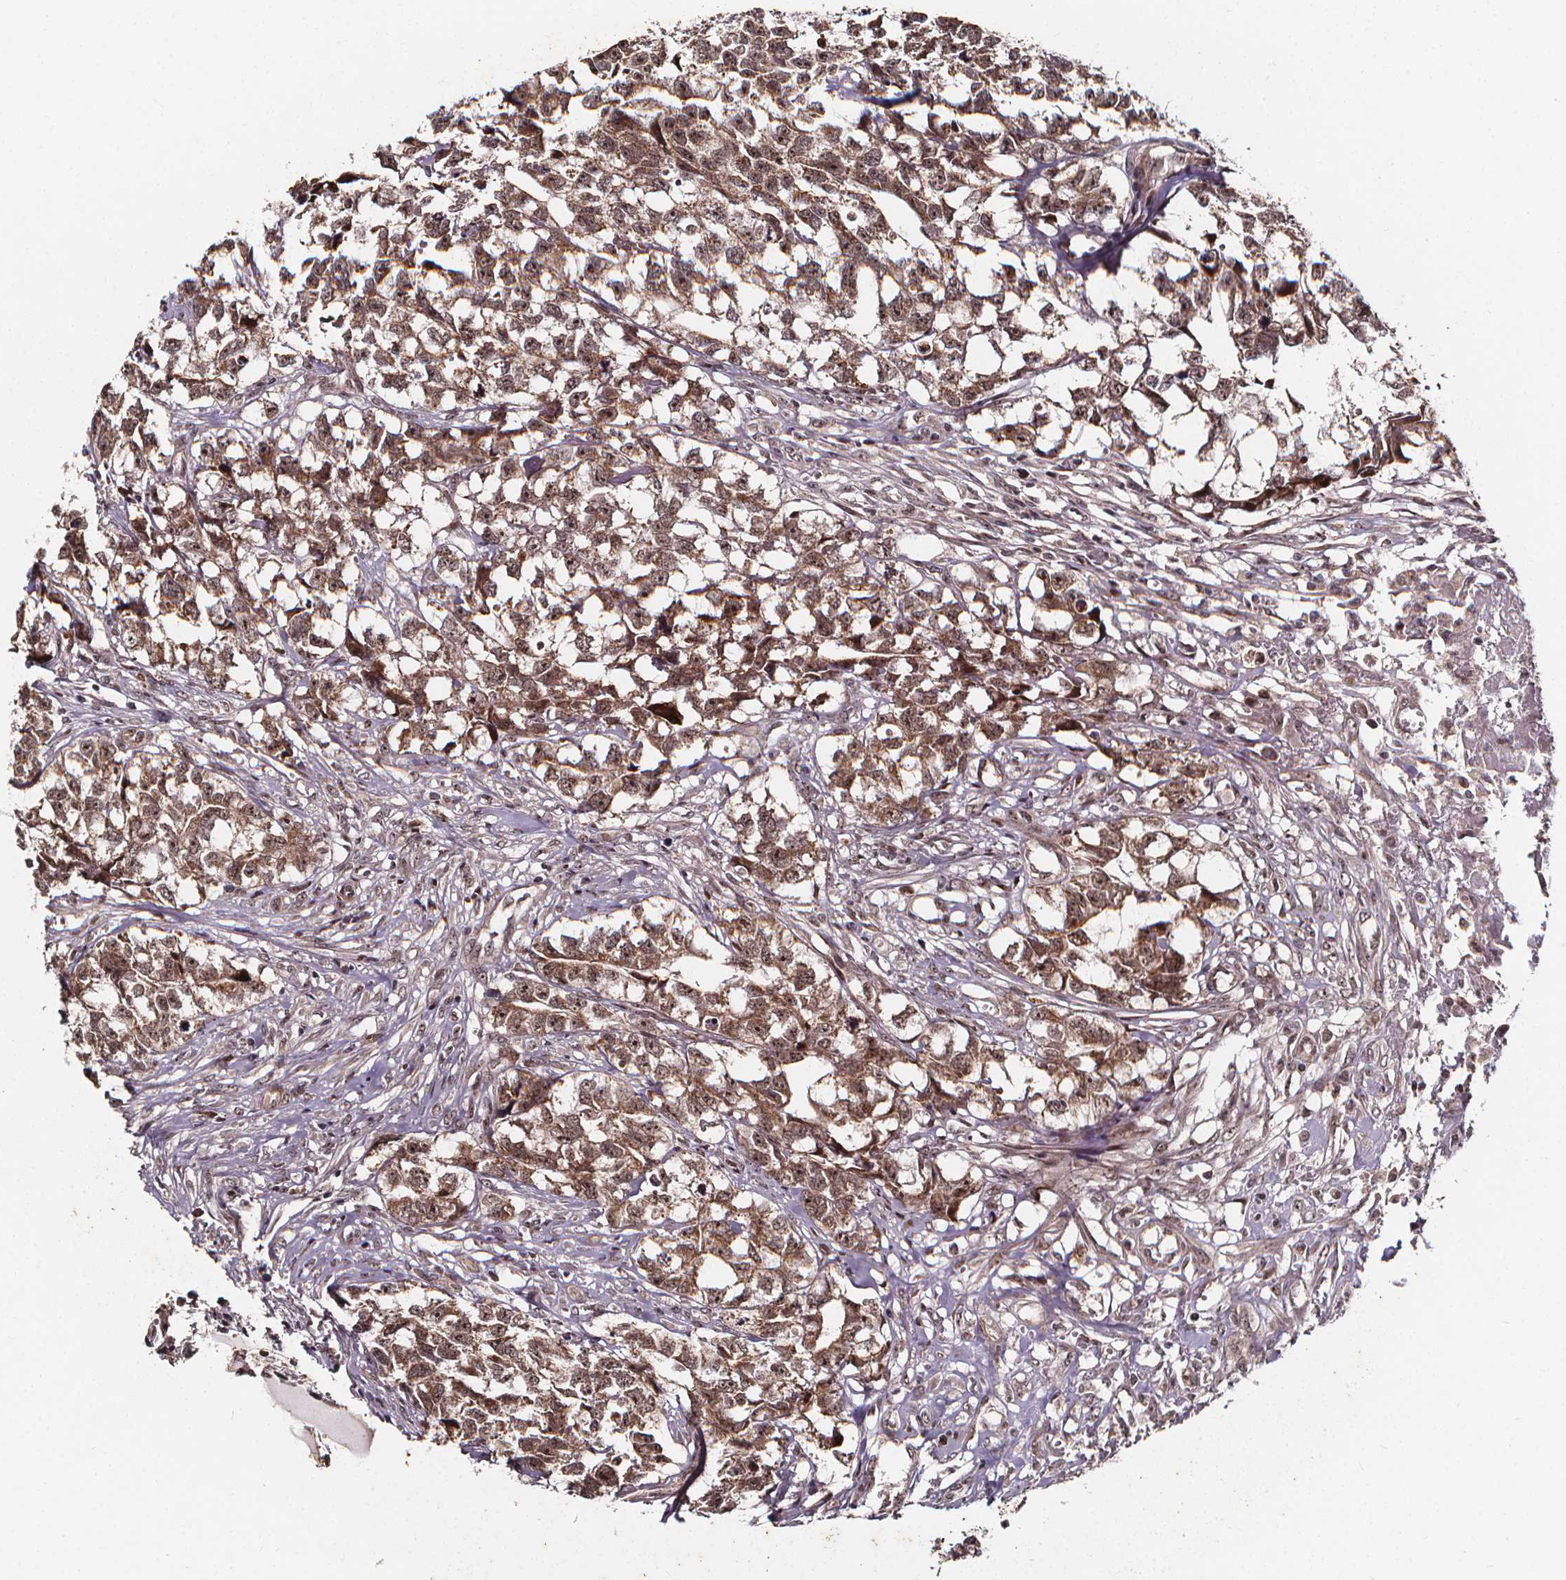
{"staining": {"intensity": "weak", "quantity": ">75%", "location": "cytoplasmic/membranous,nuclear"}, "tissue": "testis cancer", "cell_type": "Tumor cells", "image_type": "cancer", "snomed": [{"axis": "morphology", "description": "Carcinoma, Embryonal, NOS"}, {"axis": "morphology", "description": "Teratoma, malignant, NOS"}, {"axis": "topography", "description": "Testis"}], "caption": "IHC image of neoplastic tissue: testis cancer (malignant teratoma) stained using immunohistochemistry (IHC) exhibits low levels of weak protein expression localized specifically in the cytoplasmic/membranous and nuclear of tumor cells, appearing as a cytoplasmic/membranous and nuclear brown color.", "gene": "DDIT3", "patient": {"sex": "male", "age": 44}}